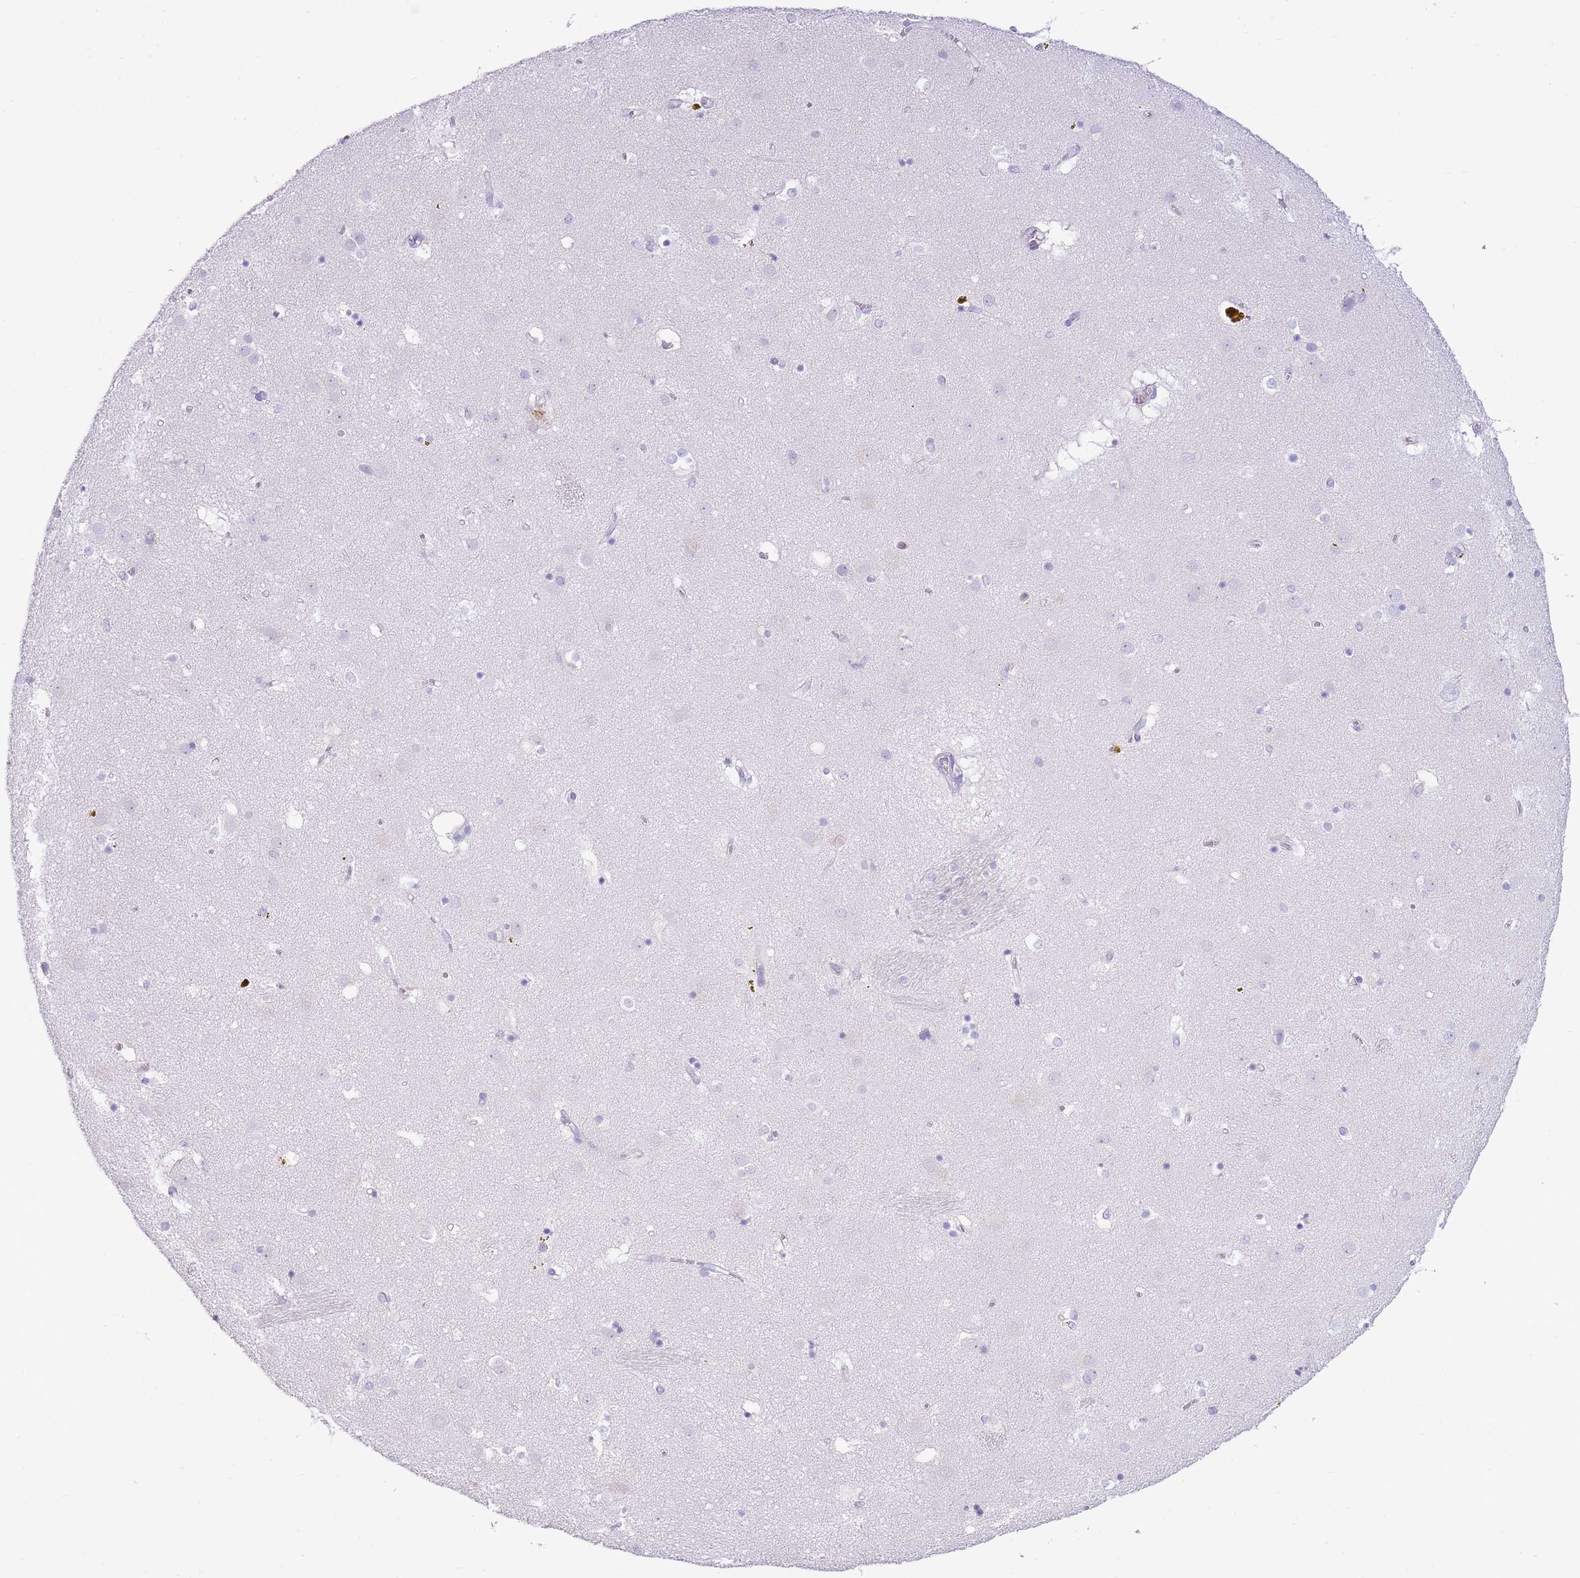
{"staining": {"intensity": "negative", "quantity": "none", "location": "none"}, "tissue": "caudate", "cell_type": "Glial cells", "image_type": "normal", "snomed": [{"axis": "morphology", "description": "Normal tissue, NOS"}, {"axis": "topography", "description": "Lateral ventricle wall"}], "caption": "The micrograph displays no staining of glial cells in benign caudate.", "gene": "OR4Q3", "patient": {"sex": "male", "age": 70}}